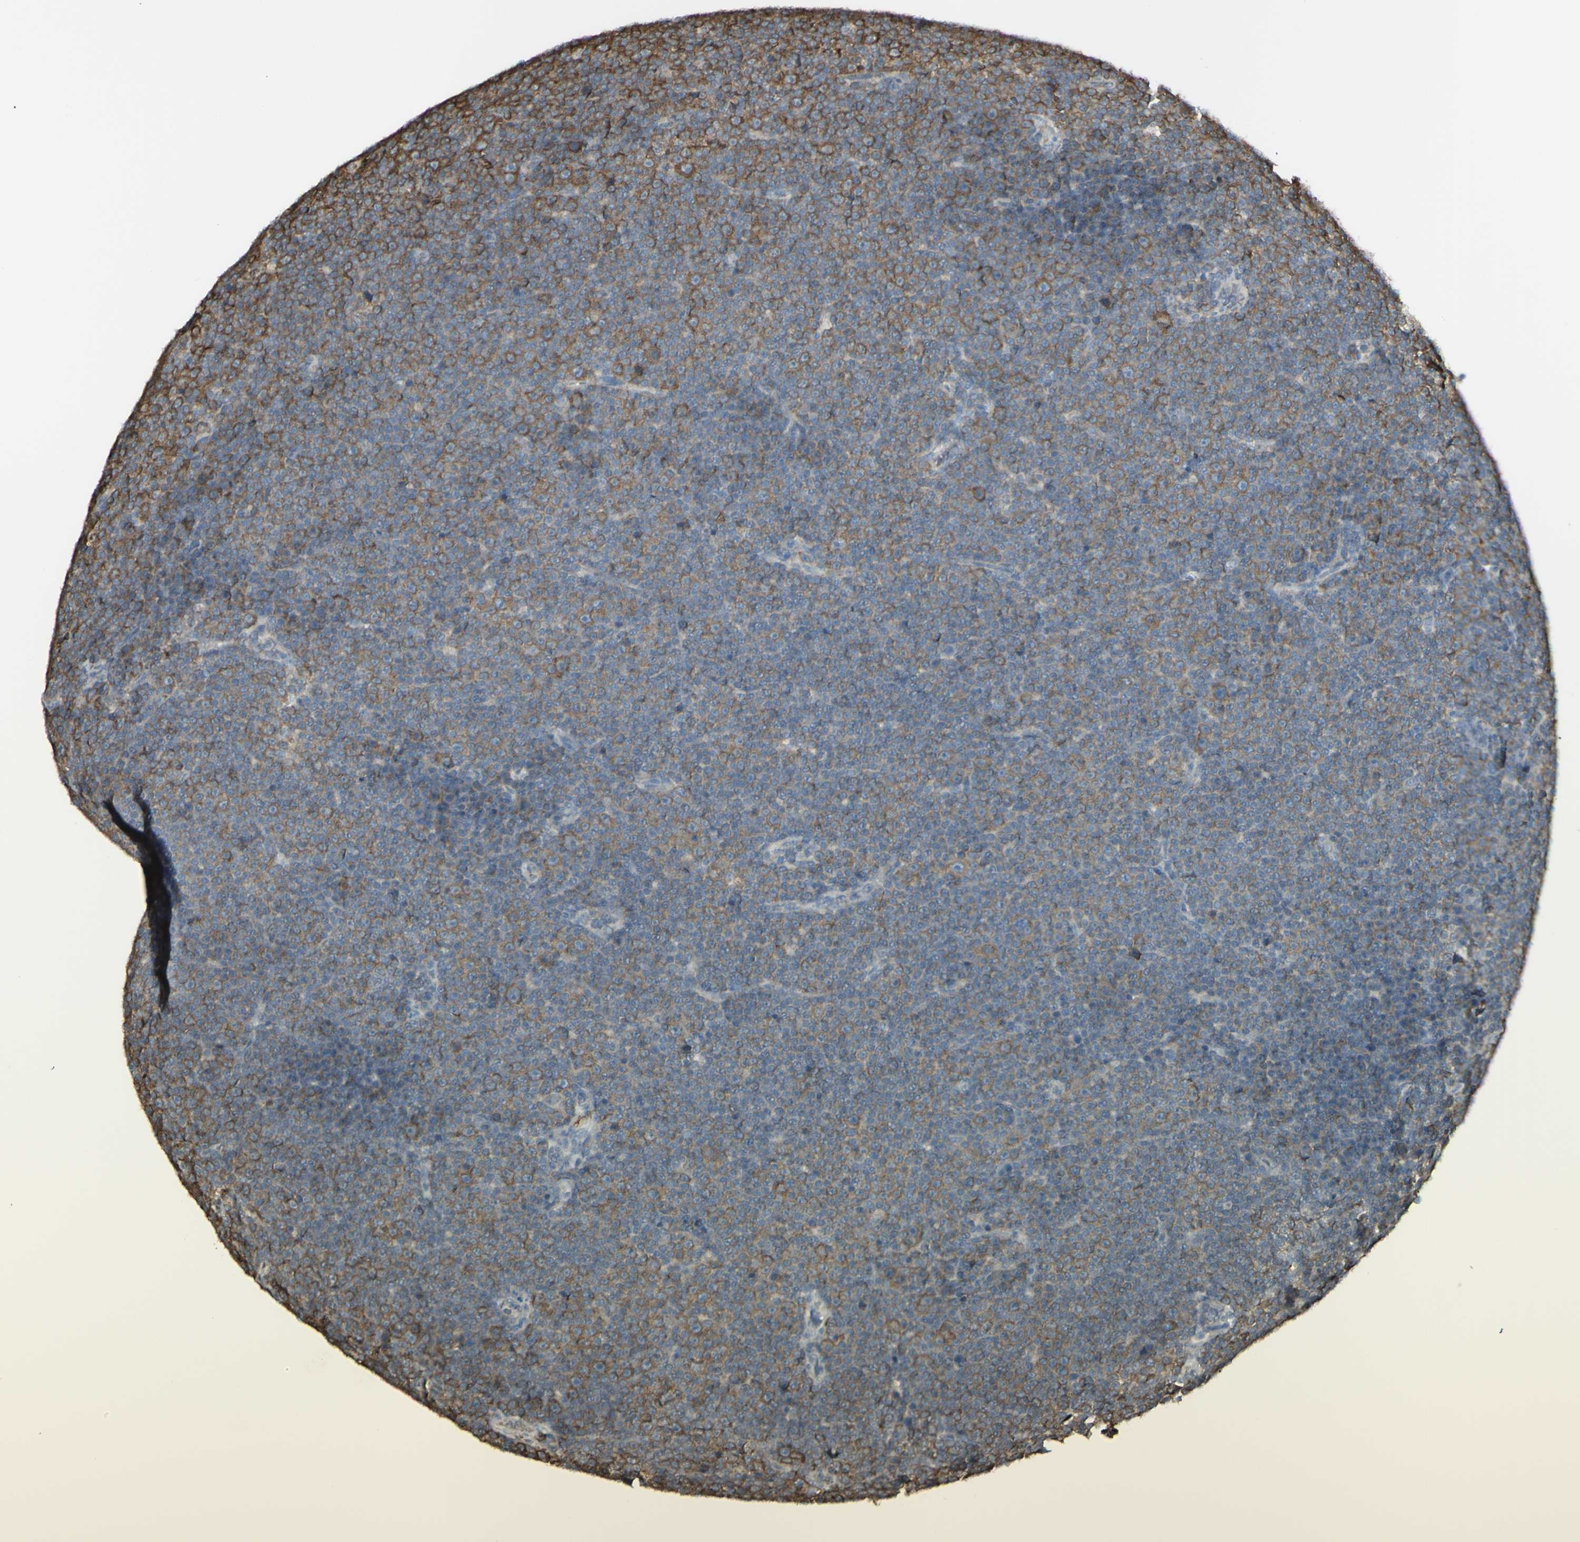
{"staining": {"intensity": "negative", "quantity": "none", "location": "none"}, "tissue": "lymphoma", "cell_type": "Tumor cells", "image_type": "cancer", "snomed": [{"axis": "morphology", "description": "Malignant lymphoma, non-Hodgkin's type, Low grade"}, {"axis": "topography", "description": "Lymph node"}], "caption": "Immunohistochemistry of low-grade malignant lymphoma, non-Hodgkin's type shows no positivity in tumor cells.", "gene": "EEF1B2", "patient": {"sex": "female", "age": 67}}